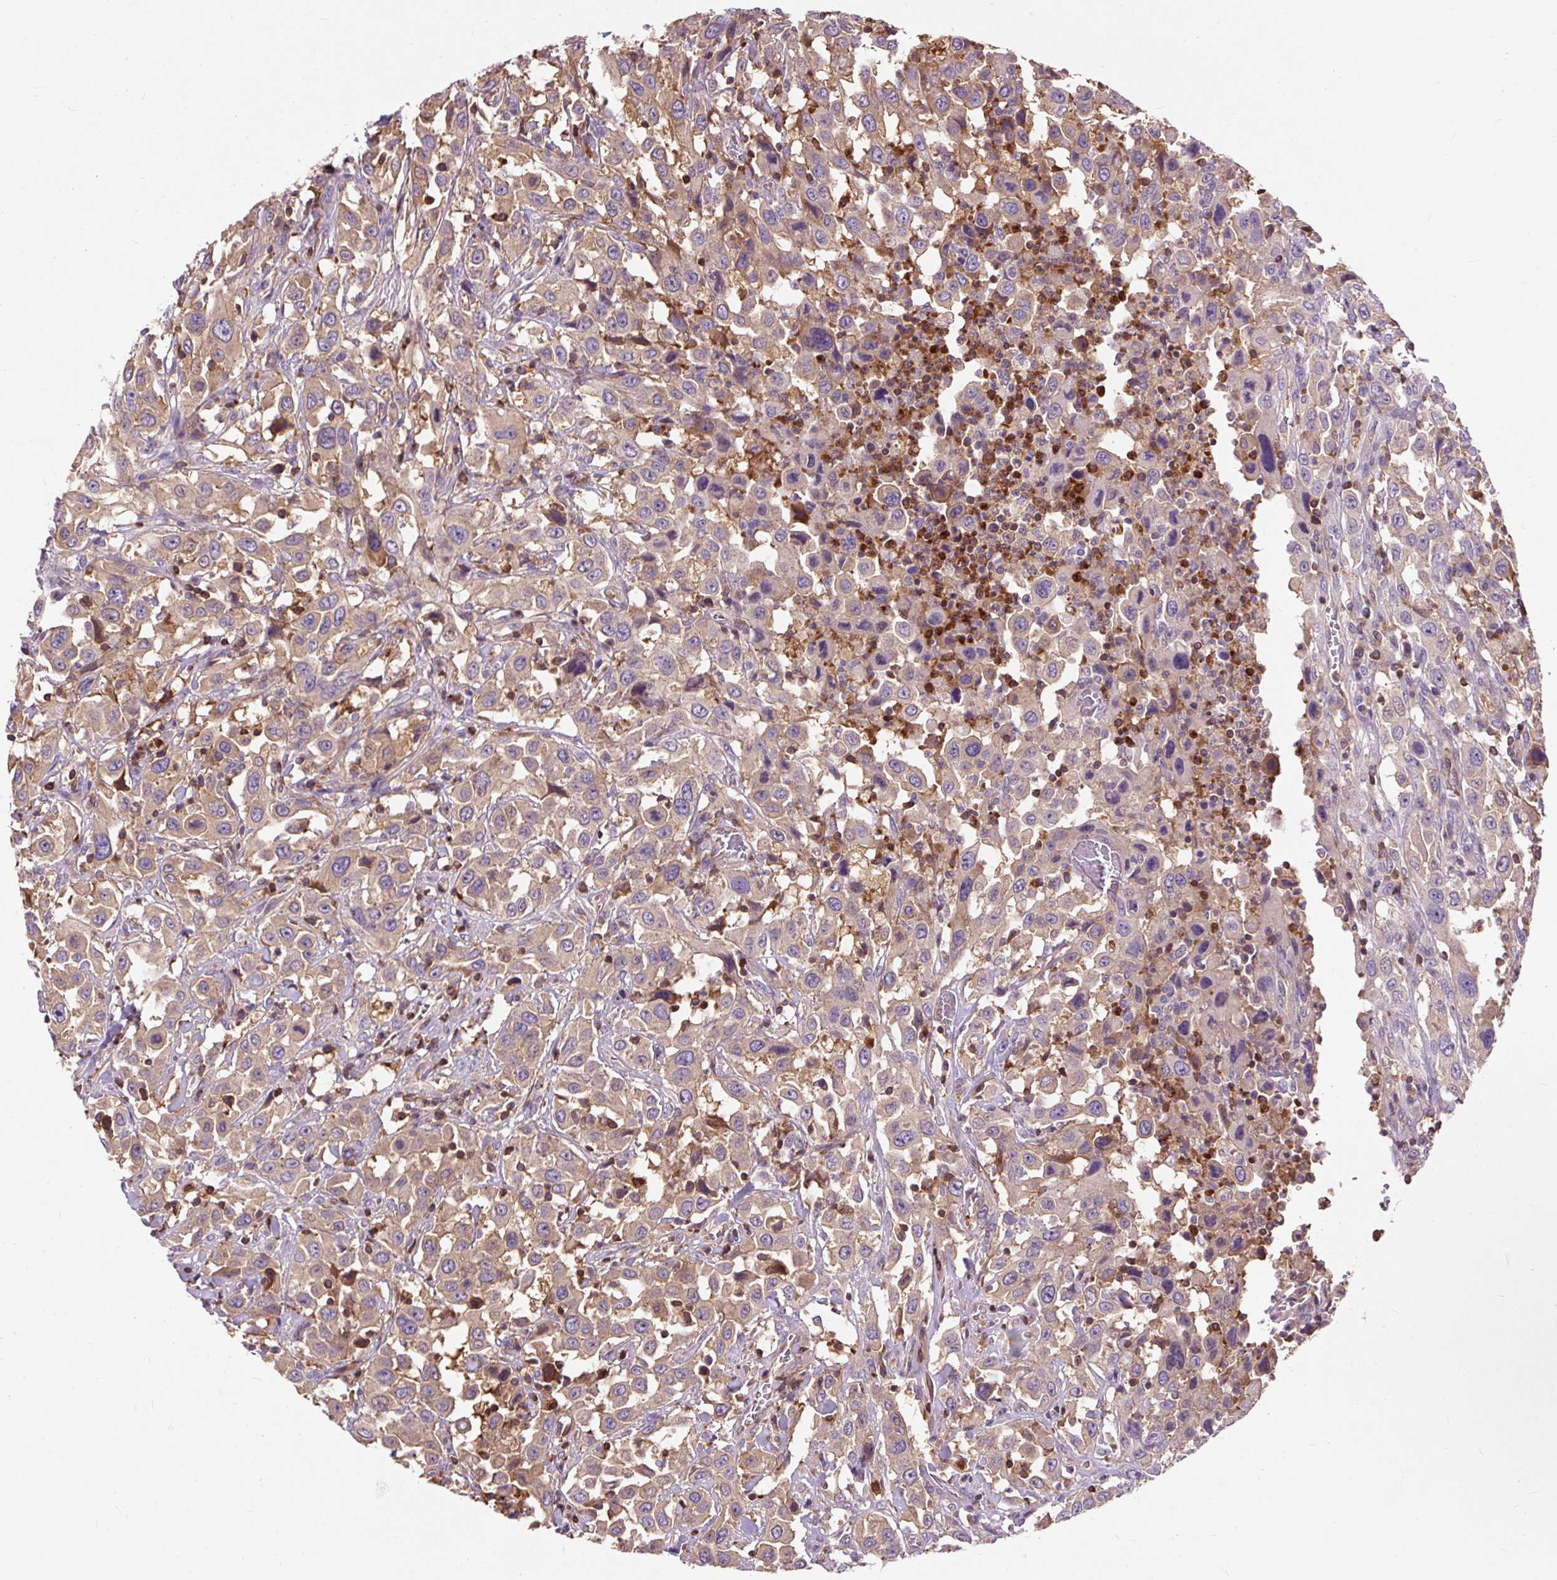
{"staining": {"intensity": "moderate", "quantity": ">75%", "location": "cytoplasmic/membranous"}, "tissue": "urothelial cancer", "cell_type": "Tumor cells", "image_type": "cancer", "snomed": [{"axis": "morphology", "description": "Urothelial carcinoma, High grade"}, {"axis": "topography", "description": "Urinary bladder"}], "caption": "Protein staining of urothelial cancer tissue reveals moderate cytoplasmic/membranous positivity in approximately >75% of tumor cells.", "gene": "CISD3", "patient": {"sex": "male", "age": 61}}